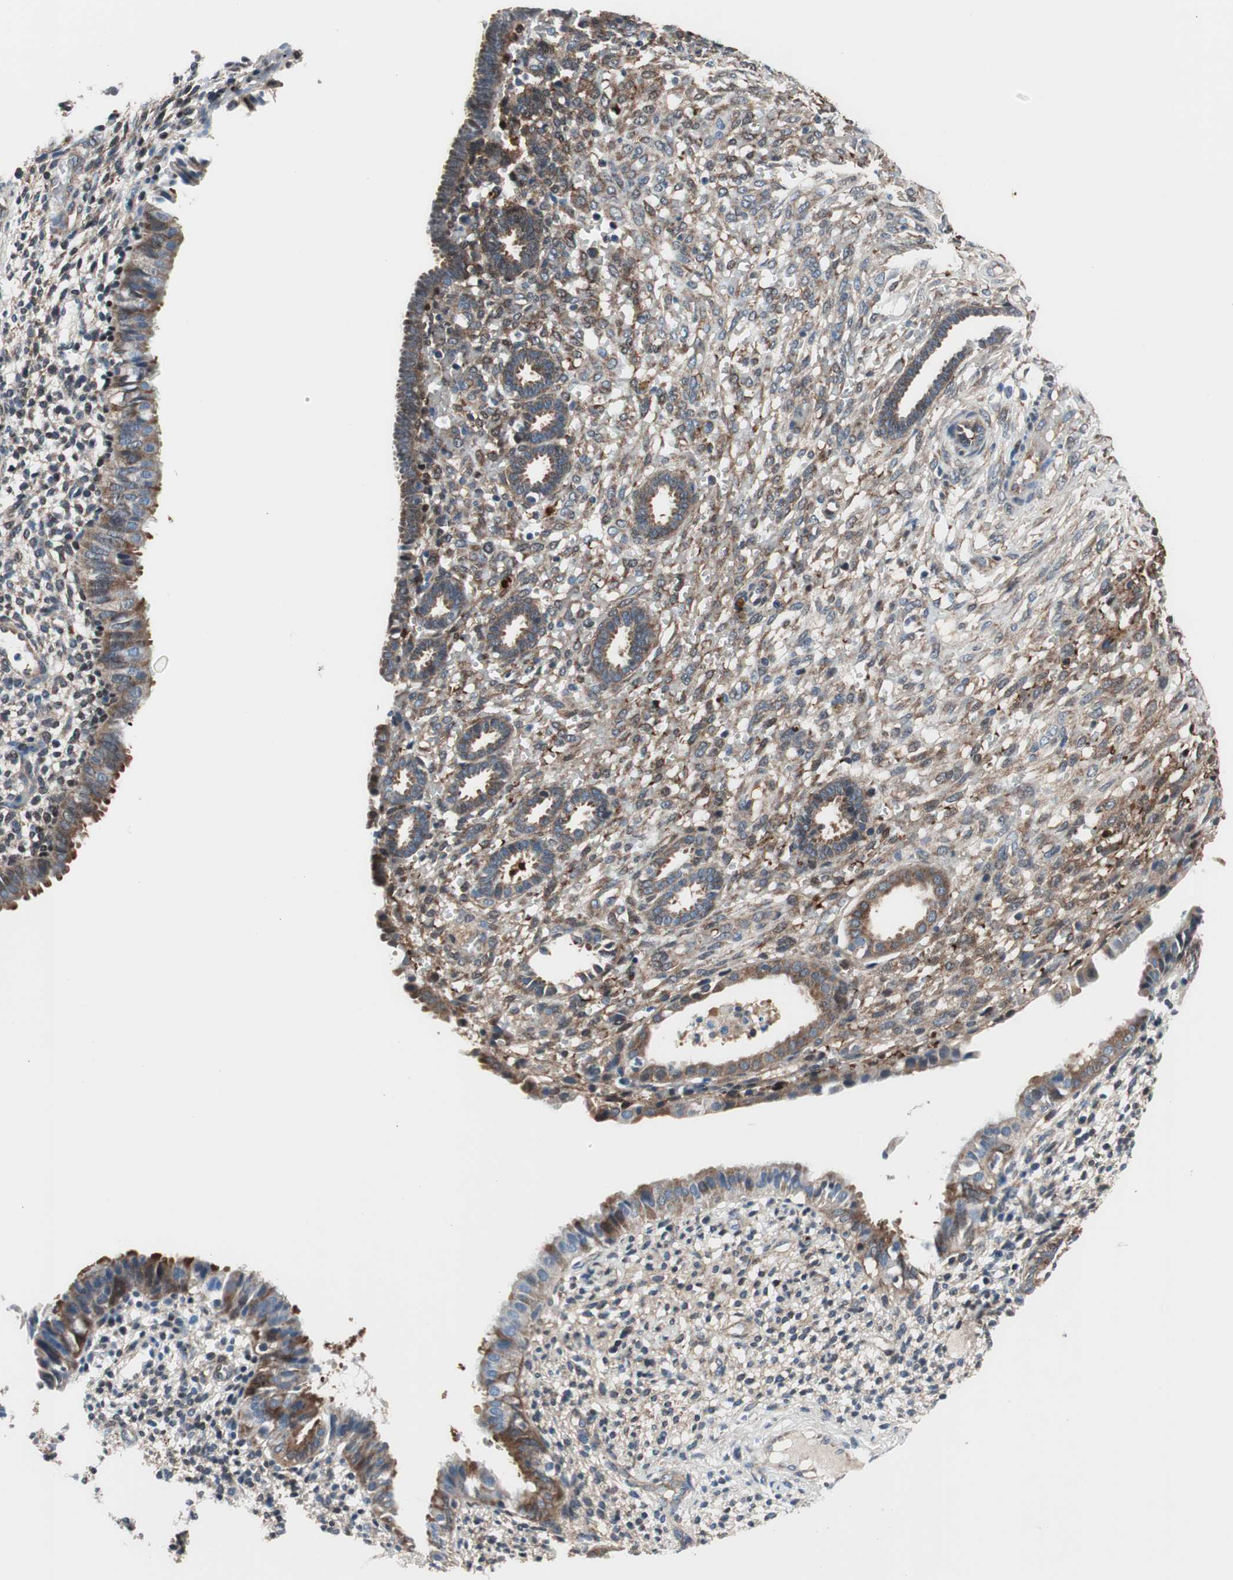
{"staining": {"intensity": "moderate", "quantity": ">75%", "location": "cytoplasmic/membranous,nuclear"}, "tissue": "endometrium", "cell_type": "Cells in endometrial stroma", "image_type": "normal", "snomed": [{"axis": "morphology", "description": "Normal tissue, NOS"}, {"axis": "topography", "description": "Endometrium"}], "caption": "A histopathology image of human endometrium stained for a protein demonstrates moderate cytoplasmic/membranous,nuclear brown staining in cells in endometrial stroma. (DAB = brown stain, brightfield microscopy at high magnification).", "gene": "PRDX2", "patient": {"sex": "female", "age": 61}}